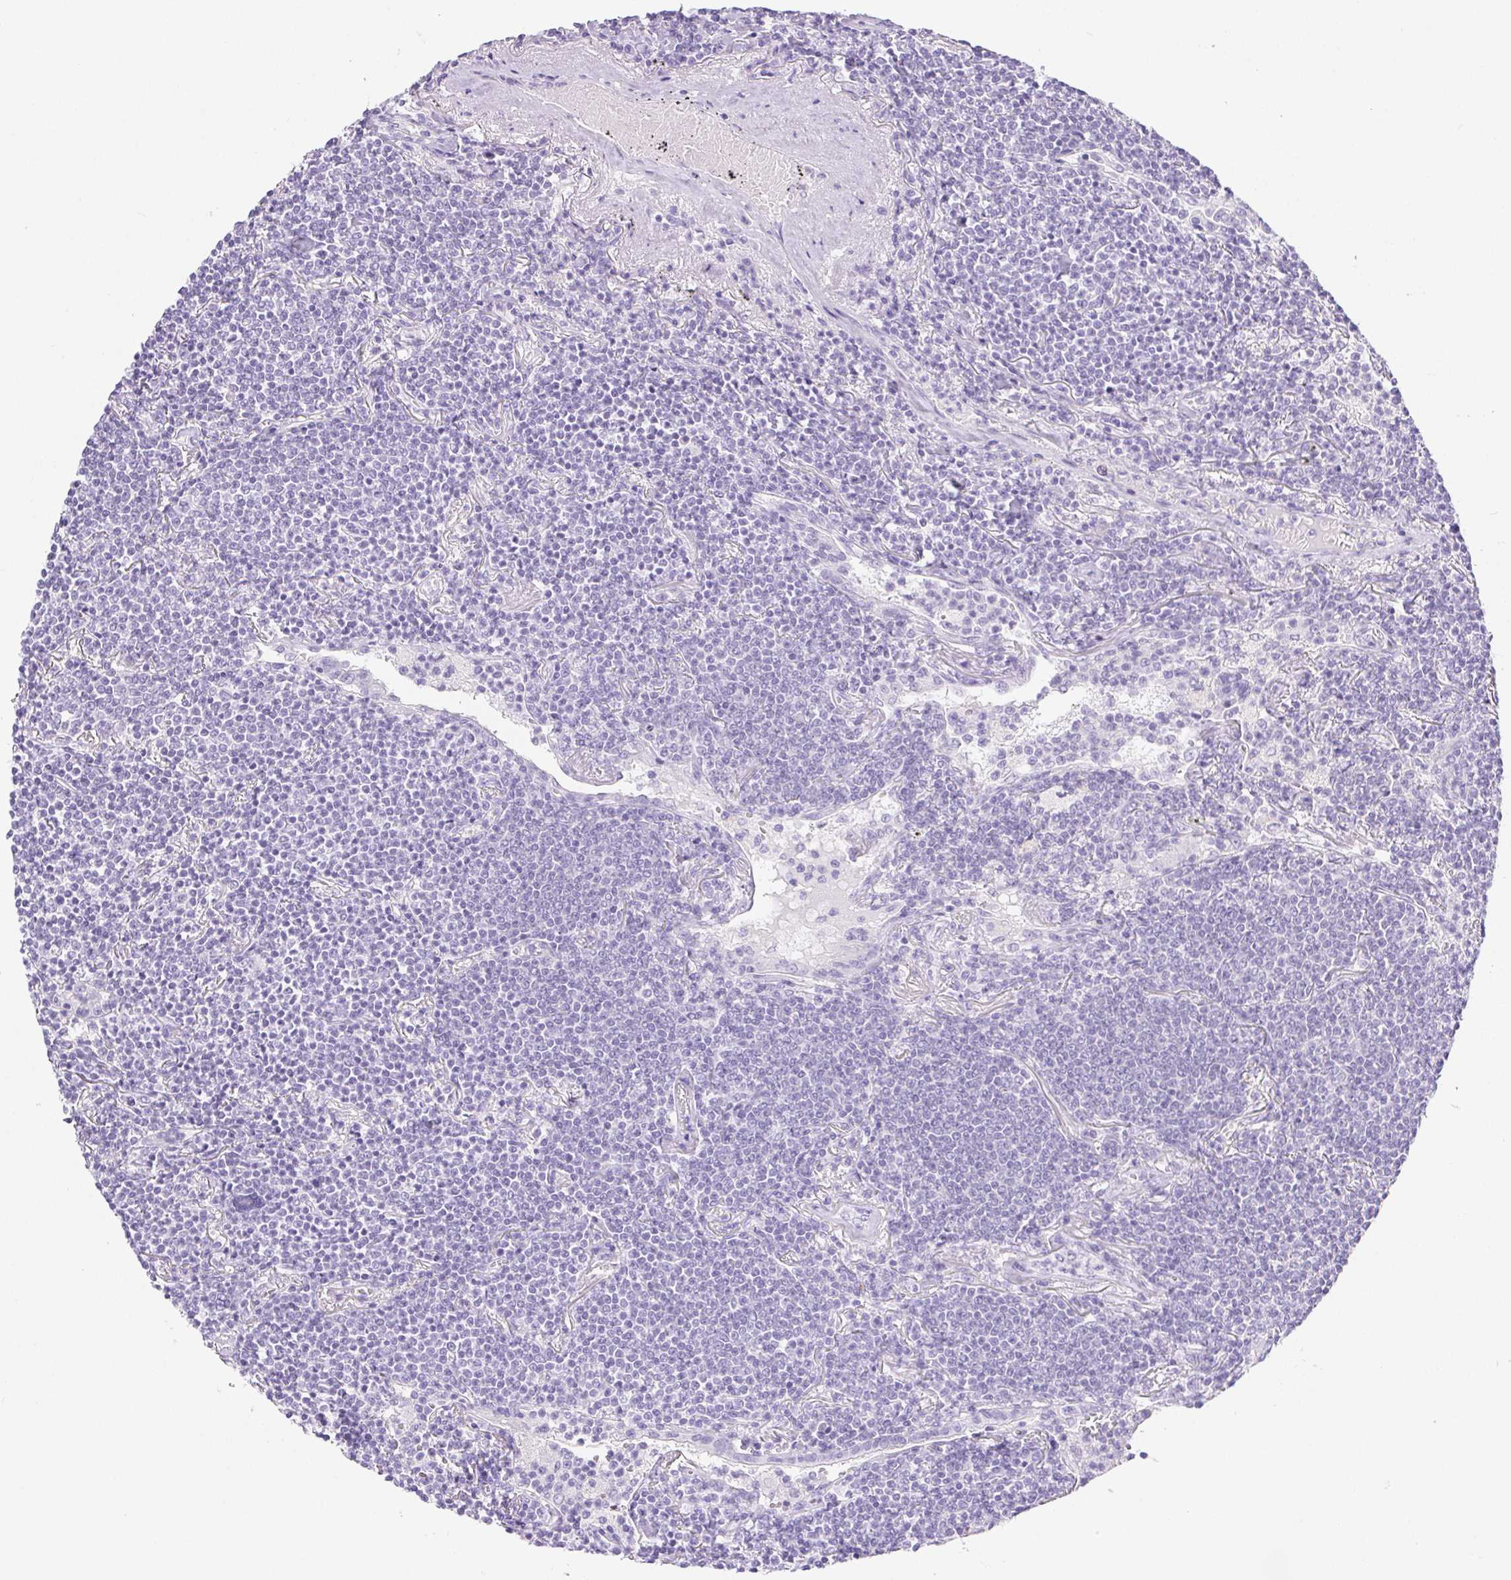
{"staining": {"intensity": "negative", "quantity": "none", "location": "none"}, "tissue": "lymphoma", "cell_type": "Tumor cells", "image_type": "cancer", "snomed": [{"axis": "morphology", "description": "Malignant lymphoma, non-Hodgkin's type, Low grade"}, {"axis": "topography", "description": "Lung"}], "caption": "The immunohistochemistry micrograph has no significant positivity in tumor cells of lymphoma tissue.", "gene": "PNLIP", "patient": {"sex": "female", "age": 71}}